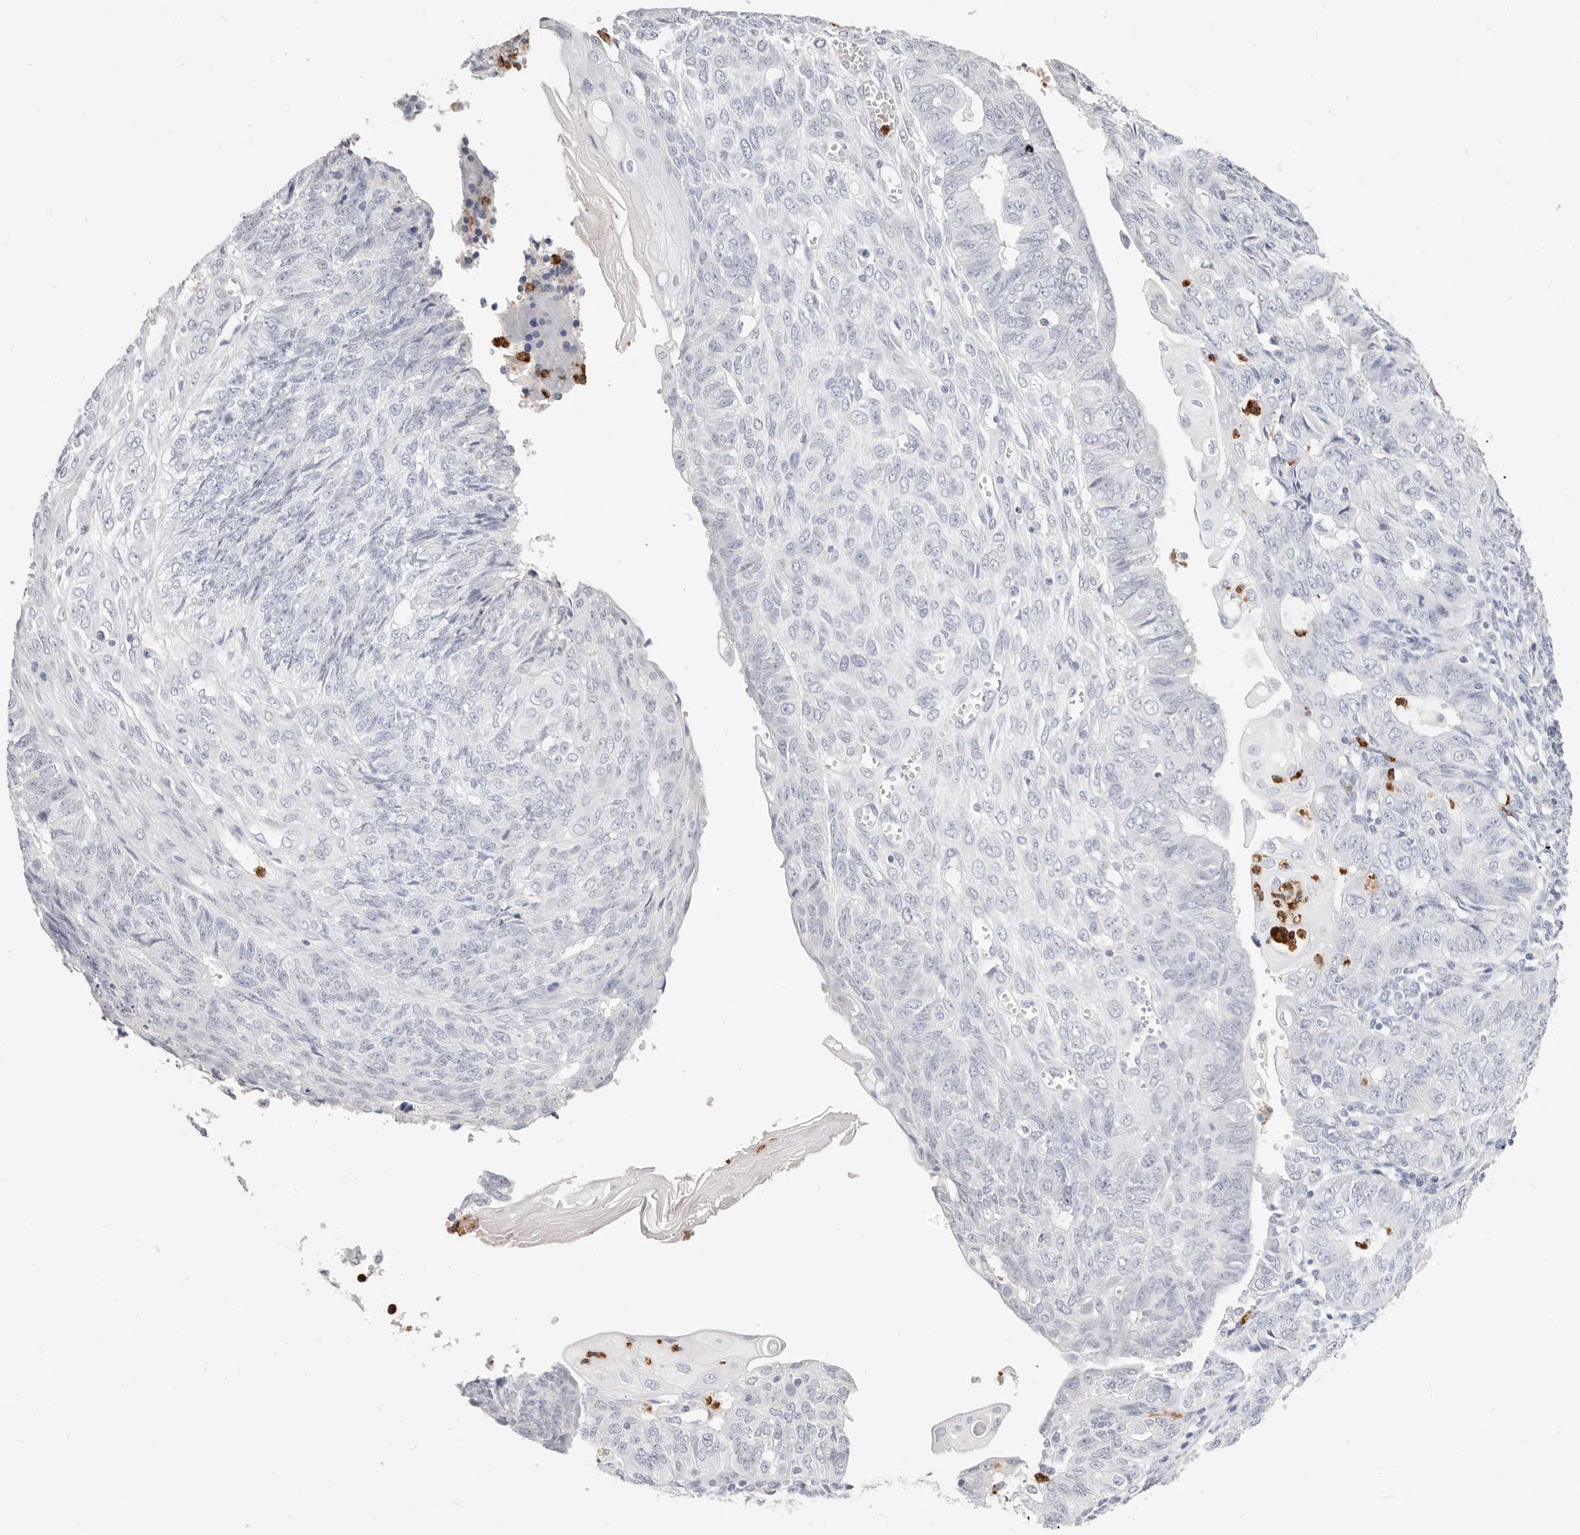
{"staining": {"intensity": "negative", "quantity": "none", "location": "none"}, "tissue": "endometrial cancer", "cell_type": "Tumor cells", "image_type": "cancer", "snomed": [{"axis": "morphology", "description": "Adenocarcinoma, NOS"}, {"axis": "topography", "description": "Endometrium"}], "caption": "A photomicrograph of endometrial cancer (adenocarcinoma) stained for a protein shows no brown staining in tumor cells. (DAB IHC visualized using brightfield microscopy, high magnification).", "gene": "CAMP", "patient": {"sex": "female", "age": 32}}